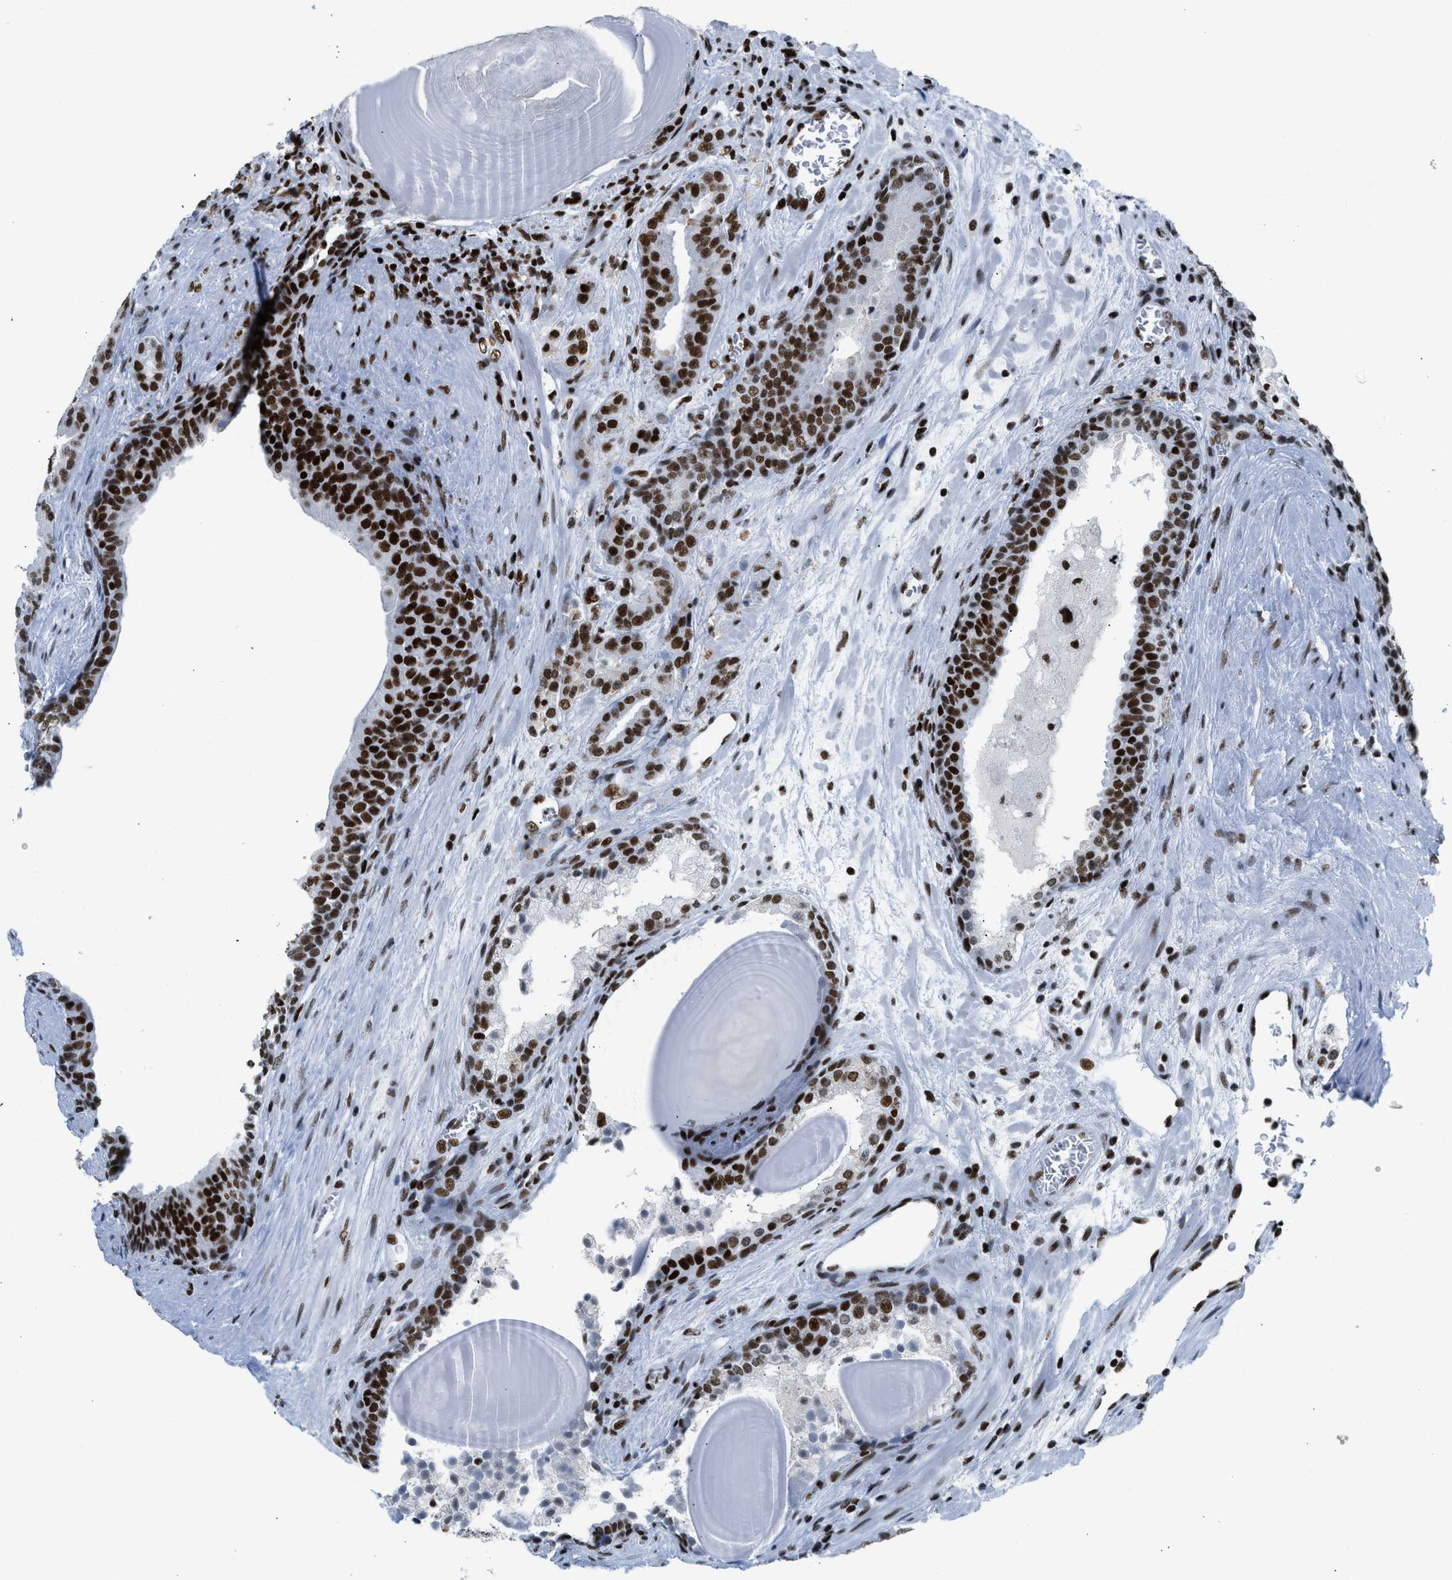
{"staining": {"intensity": "strong", "quantity": ">75%", "location": "nuclear"}, "tissue": "prostate cancer", "cell_type": "Tumor cells", "image_type": "cancer", "snomed": [{"axis": "morphology", "description": "Adenocarcinoma, High grade"}, {"axis": "topography", "description": "Prostate"}], "caption": "The immunohistochemical stain shows strong nuclear positivity in tumor cells of prostate cancer (adenocarcinoma (high-grade)) tissue.", "gene": "PIF1", "patient": {"sex": "male", "age": 60}}